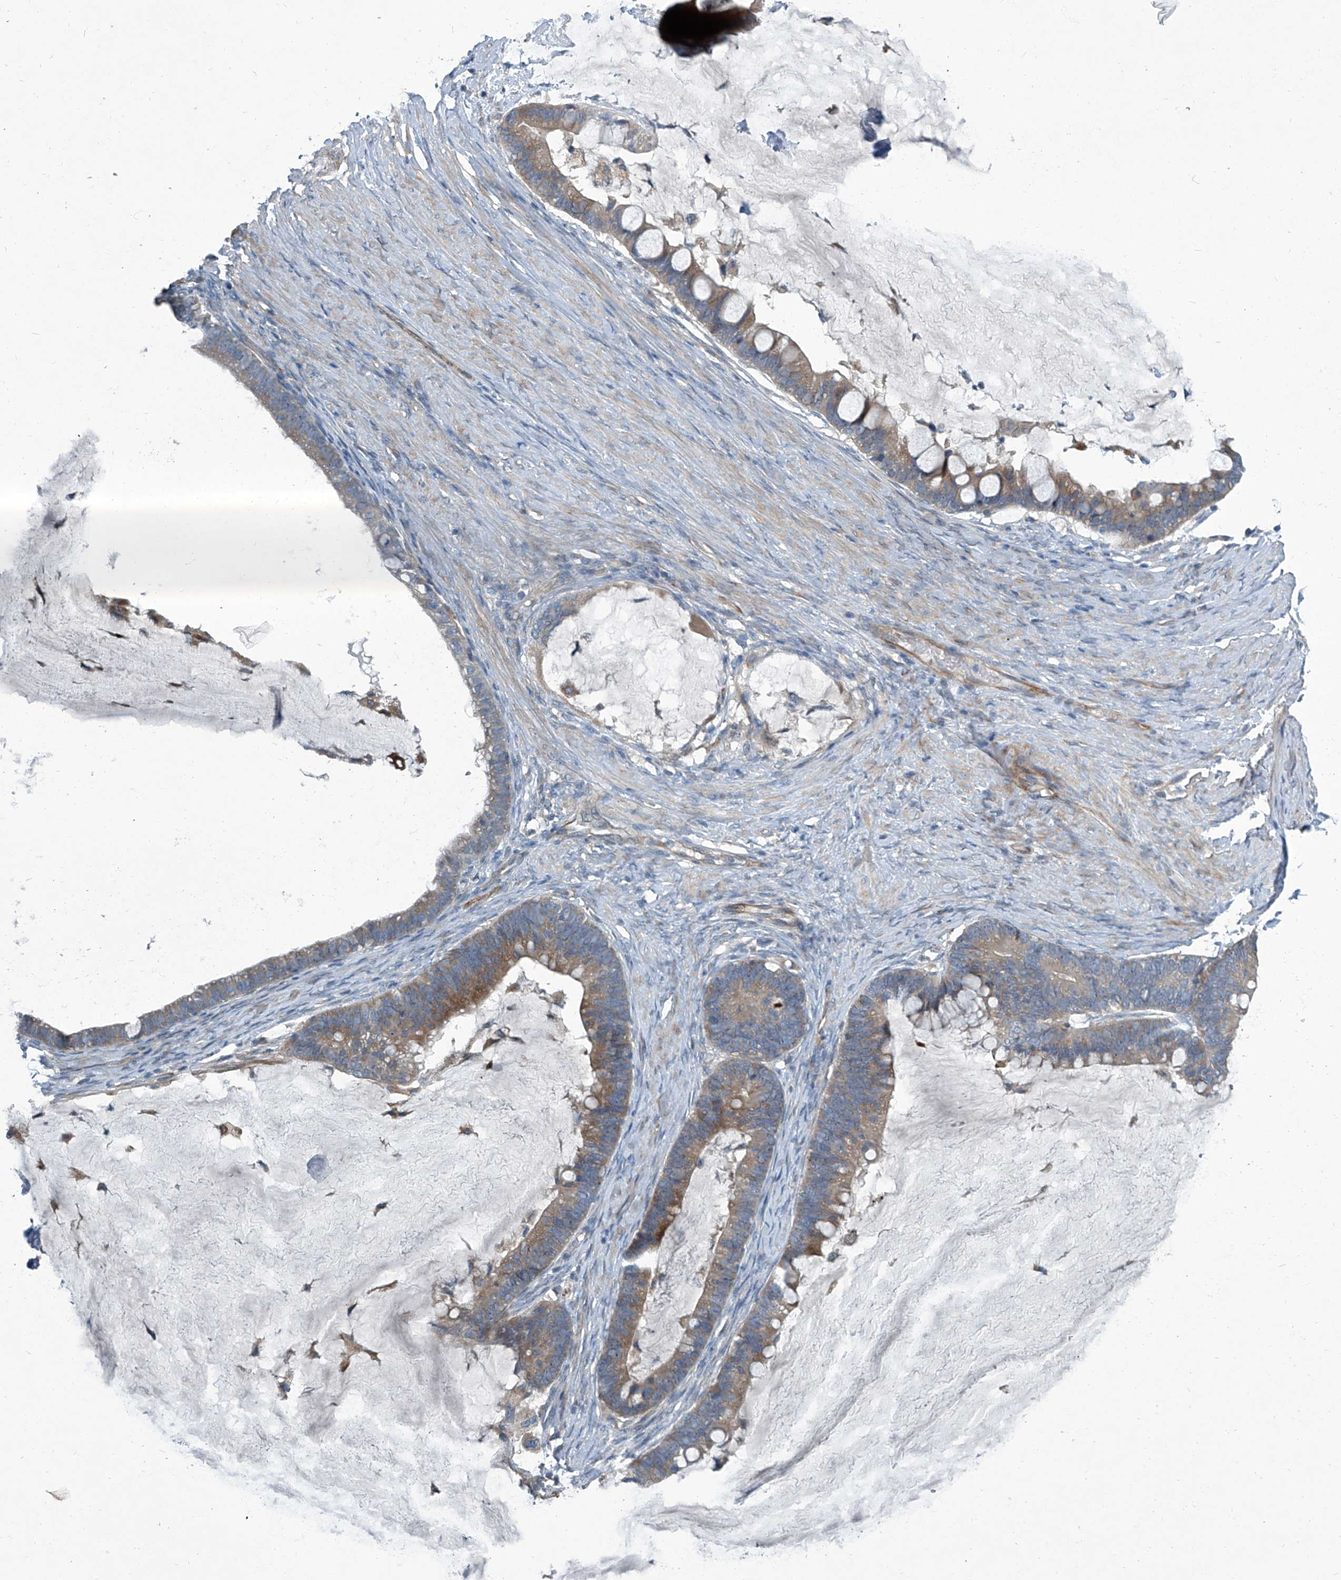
{"staining": {"intensity": "moderate", "quantity": ">75%", "location": "cytoplasmic/membranous"}, "tissue": "ovarian cancer", "cell_type": "Tumor cells", "image_type": "cancer", "snomed": [{"axis": "morphology", "description": "Cystadenocarcinoma, mucinous, NOS"}, {"axis": "topography", "description": "Ovary"}], "caption": "A brown stain shows moderate cytoplasmic/membranous staining of a protein in human ovarian cancer (mucinous cystadenocarcinoma) tumor cells.", "gene": "SLC26A11", "patient": {"sex": "female", "age": 61}}